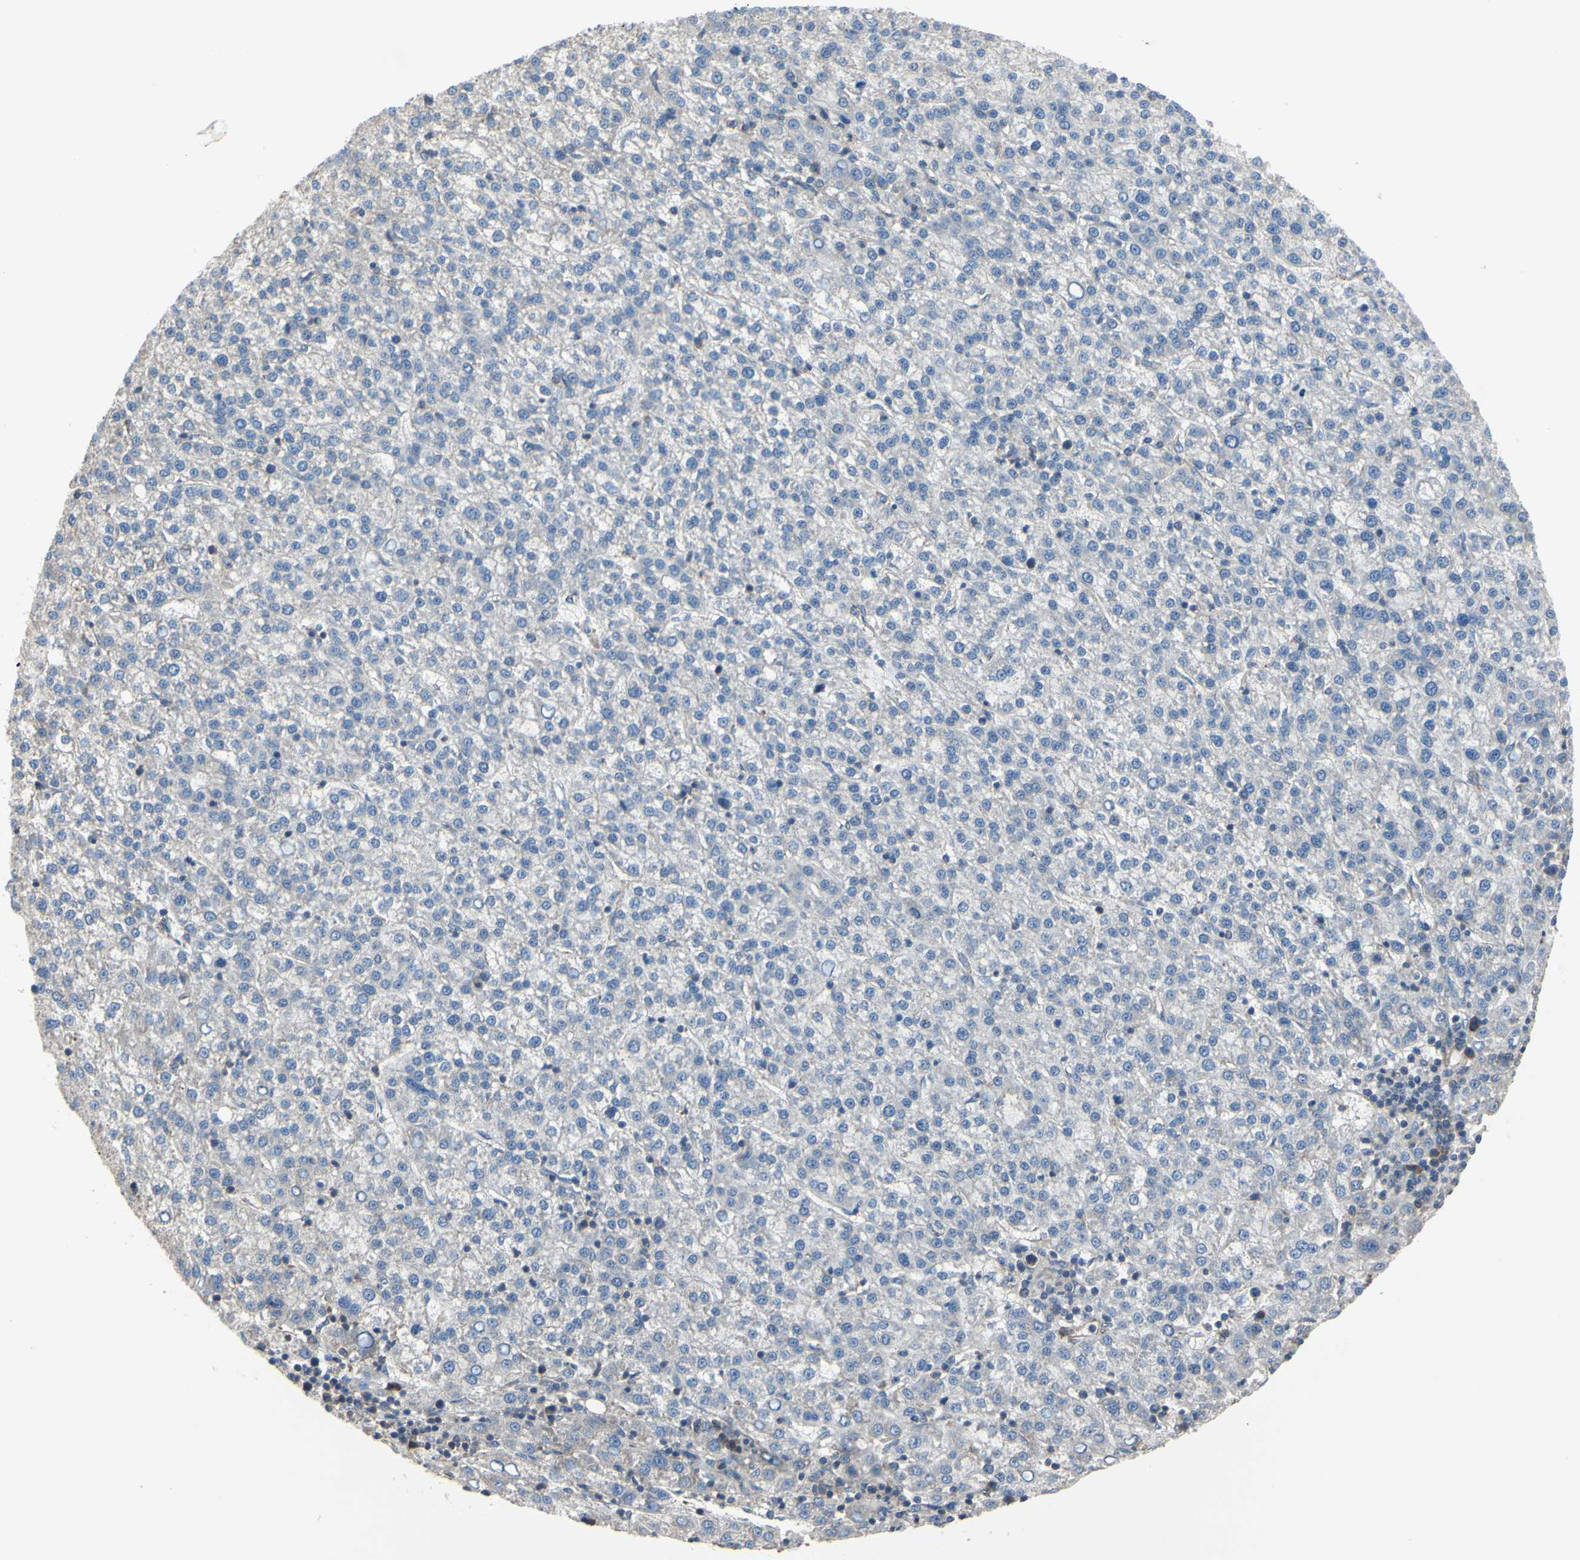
{"staining": {"intensity": "negative", "quantity": "none", "location": "none"}, "tissue": "liver cancer", "cell_type": "Tumor cells", "image_type": "cancer", "snomed": [{"axis": "morphology", "description": "Carcinoma, Hepatocellular, NOS"}, {"axis": "topography", "description": "Liver"}], "caption": "Immunohistochemical staining of human liver hepatocellular carcinoma shows no significant expression in tumor cells.", "gene": "BECN1", "patient": {"sex": "female", "age": 58}}